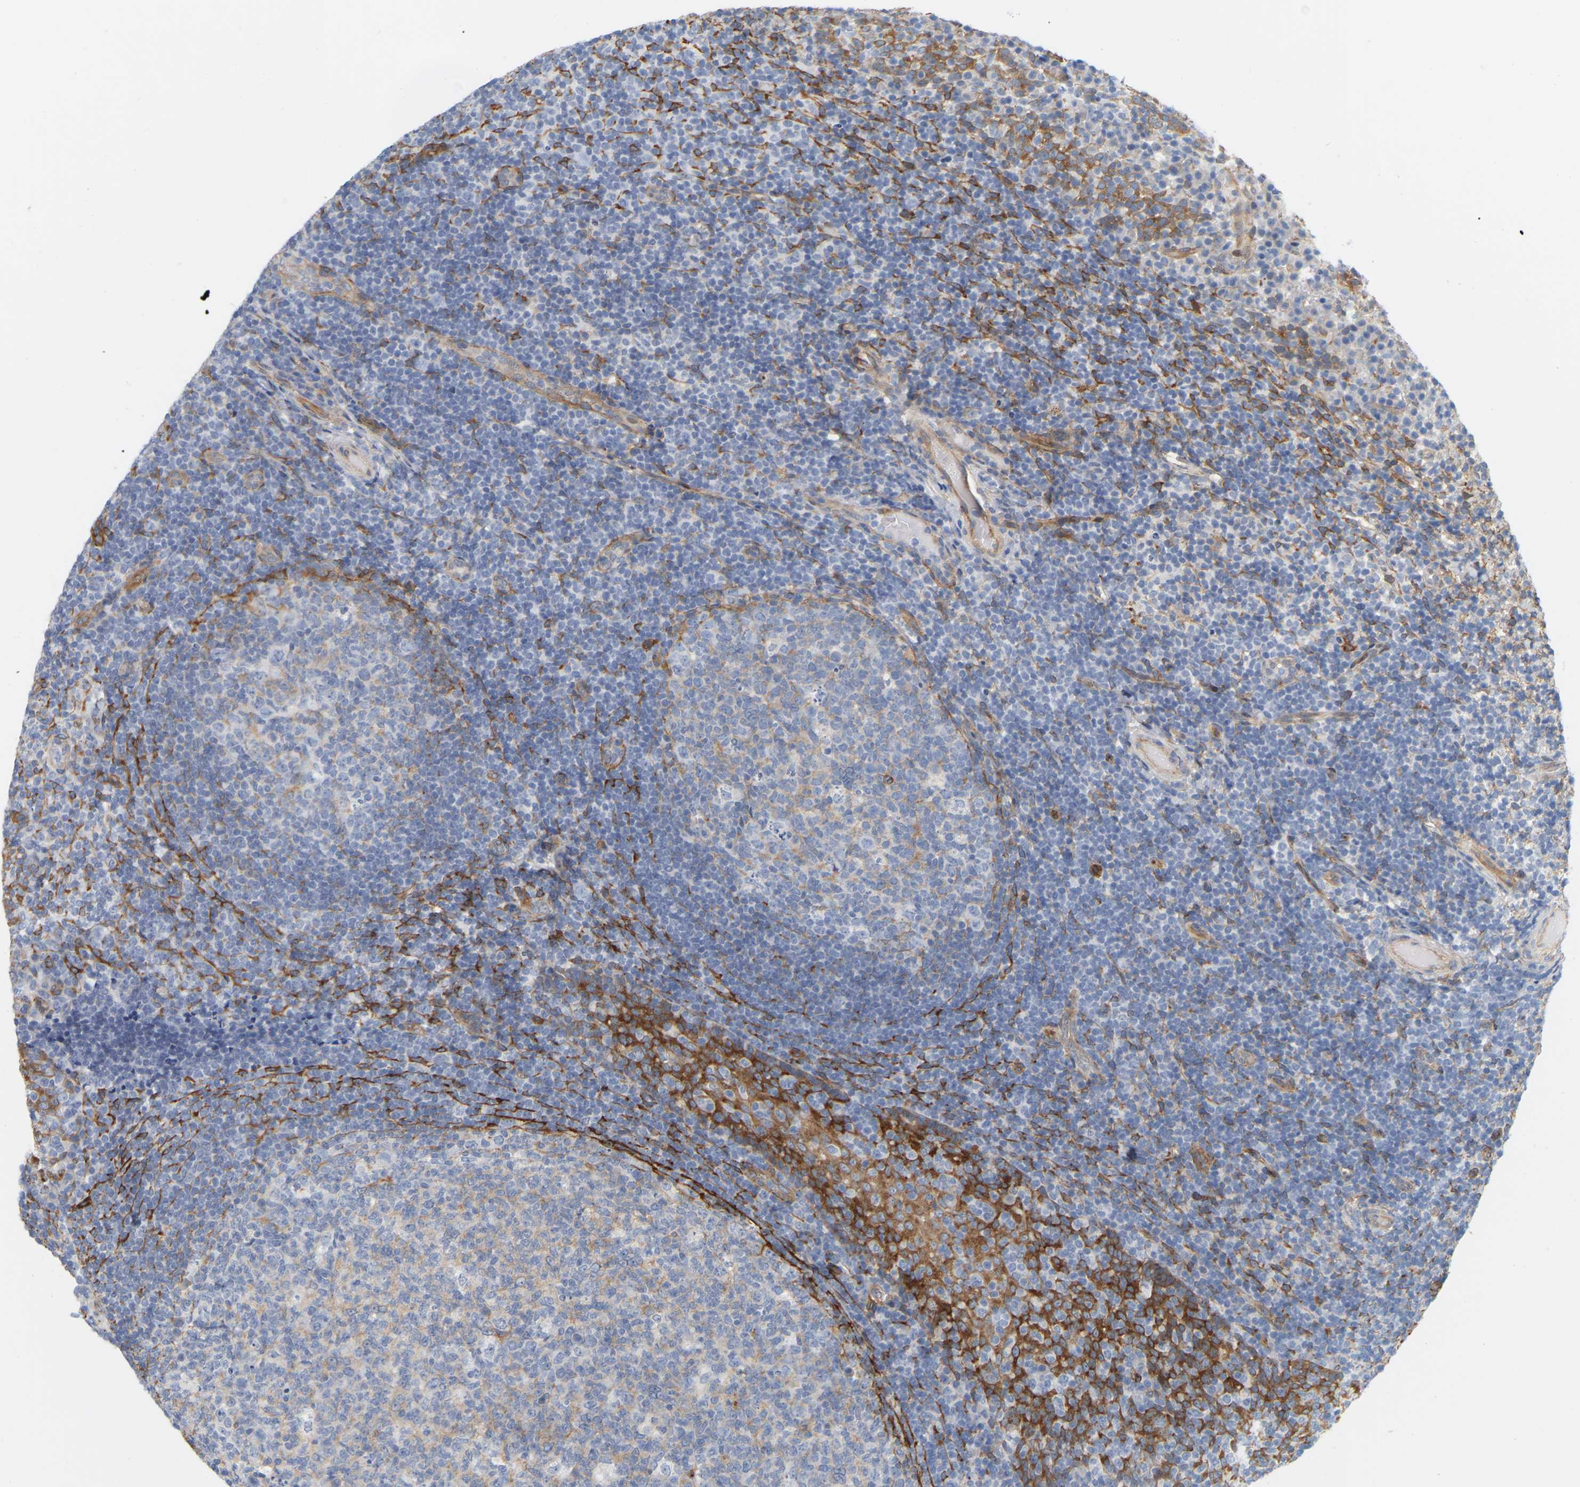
{"staining": {"intensity": "weak", "quantity": "<25%", "location": "cytoplasmic/membranous"}, "tissue": "tonsil", "cell_type": "Germinal center cells", "image_type": "normal", "snomed": [{"axis": "morphology", "description": "Normal tissue, NOS"}, {"axis": "topography", "description": "Tonsil"}], "caption": "Immunohistochemical staining of benign tonsil displays no significant positivity in germinal center cells. The staining was performed using DAB to visualize the protein expression in brown, while the nuclei were stained in blue with hematoxylin (Magnification: 20x).", "gene": "RAPH1", "patient": {"sex": "female", "age": 19}}